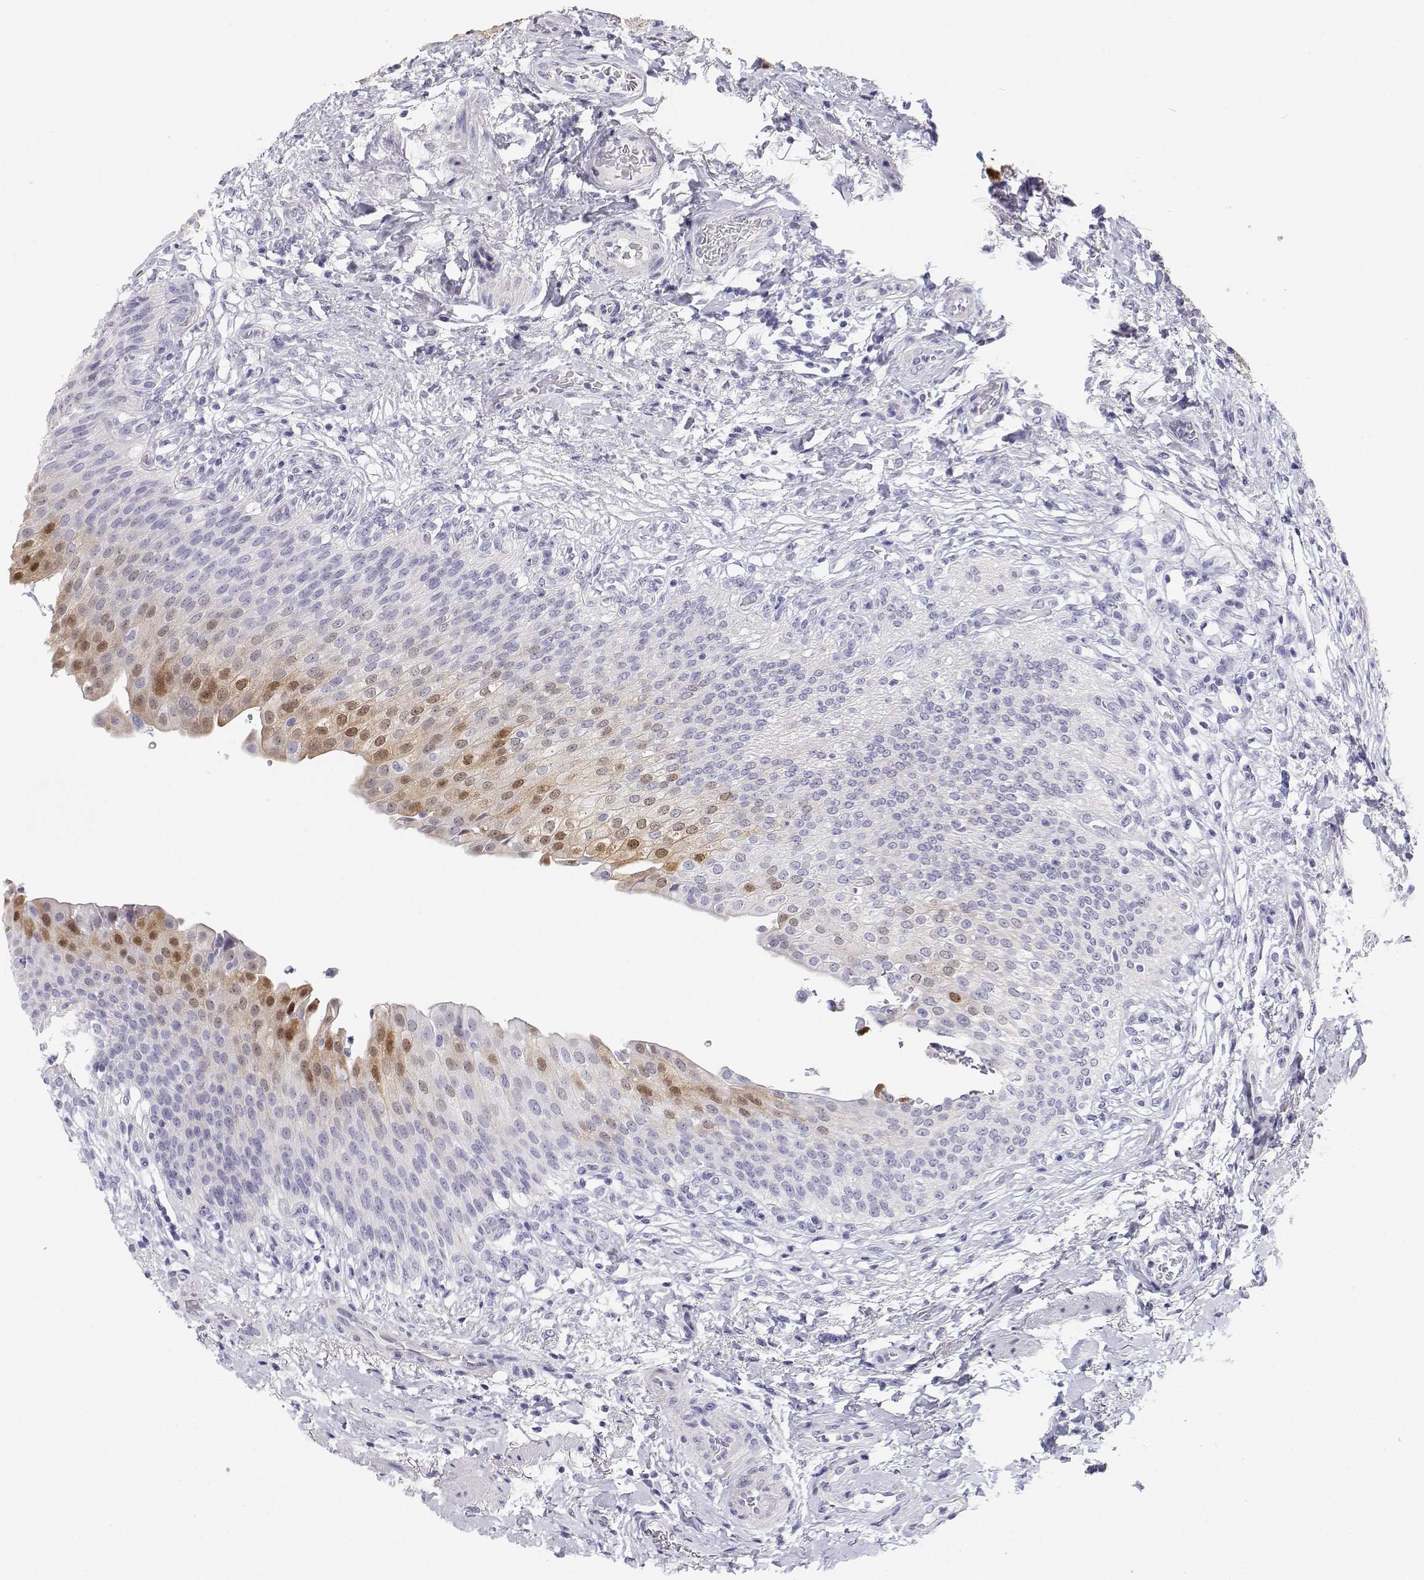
{"staining": {"intensity": "moderate", "quantity": "25%-75%", "location": "cytoplasmic/membranous,nuclear"}, "tissue": "urinary bladder", "cell_type": "Urothelial cells", "image_type": "normal", "snomed": [{"axis": "morphology", "description": "Normal tissue, NOS"}, {"axis": "topography", "description": "Urinary bladder"}, {"axis": "topography", "description": "Peripheral nerve tissue"}], "caption": "Moderate cytoplasmic/membranous,nuclear staining is present in about 25%-75% of urothelial cells in benign urinary bladder.", "gene": "BHMT", "patient": {"sex": "female", "age": 60}}